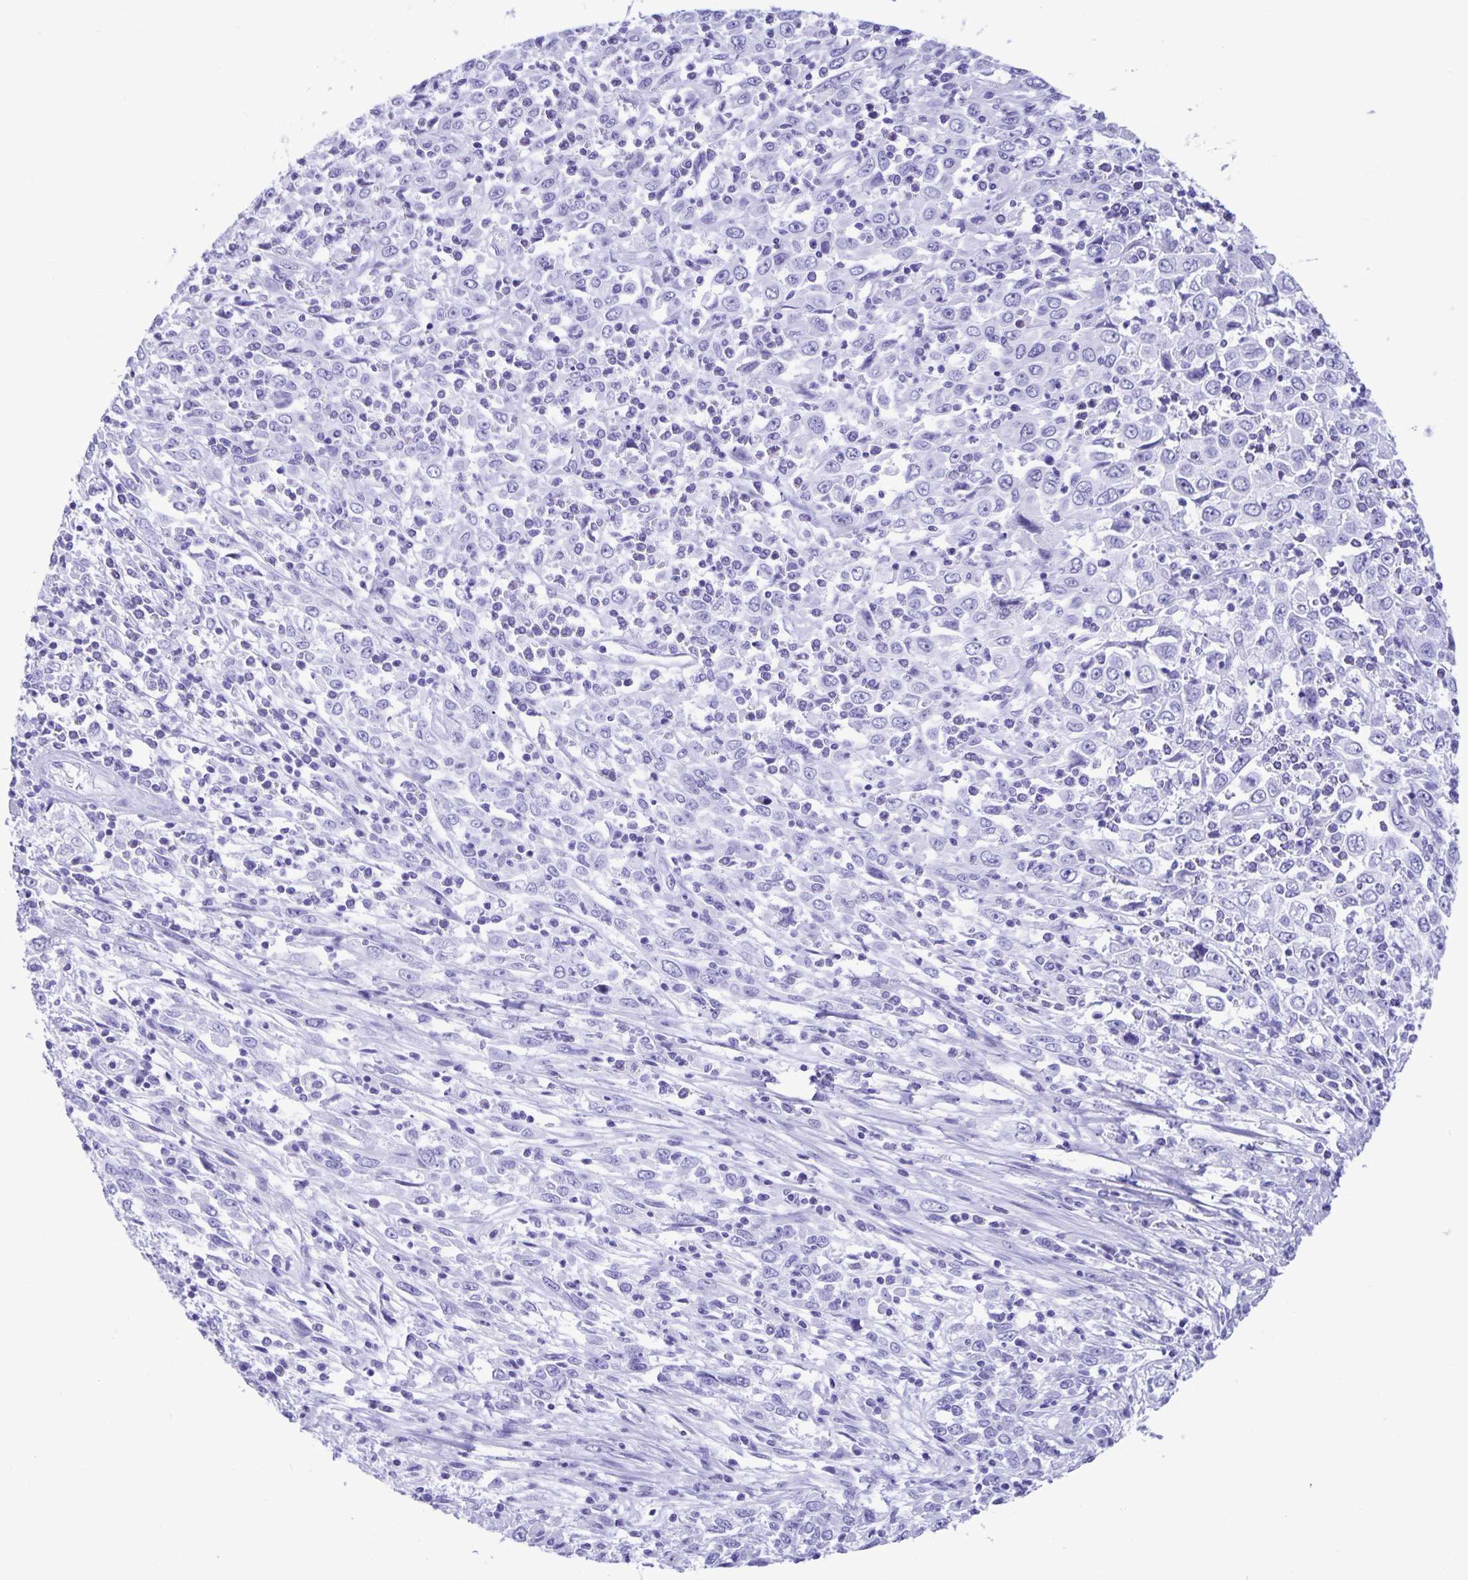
{"staining": {"intensity": "negative", "quantity": "none", "location": "none"}, "tissue": "cervical cancer", "cell_type": "Tumor cells", "image_type": "cancer", "snomed": [{"axis": "morphology", "description": "Adenocarcinoma, NOS"}, {"axis": "topography", "description": "Cervix"}], "caption": "A high-resolution histopathology image shows immunohistochemistry (IHC) staining of adenocarcinoma (cervical), which shows no significant staining in tumor cells.", "gene": "AQP4", "patient": {"sex": "female", "age": 40}}